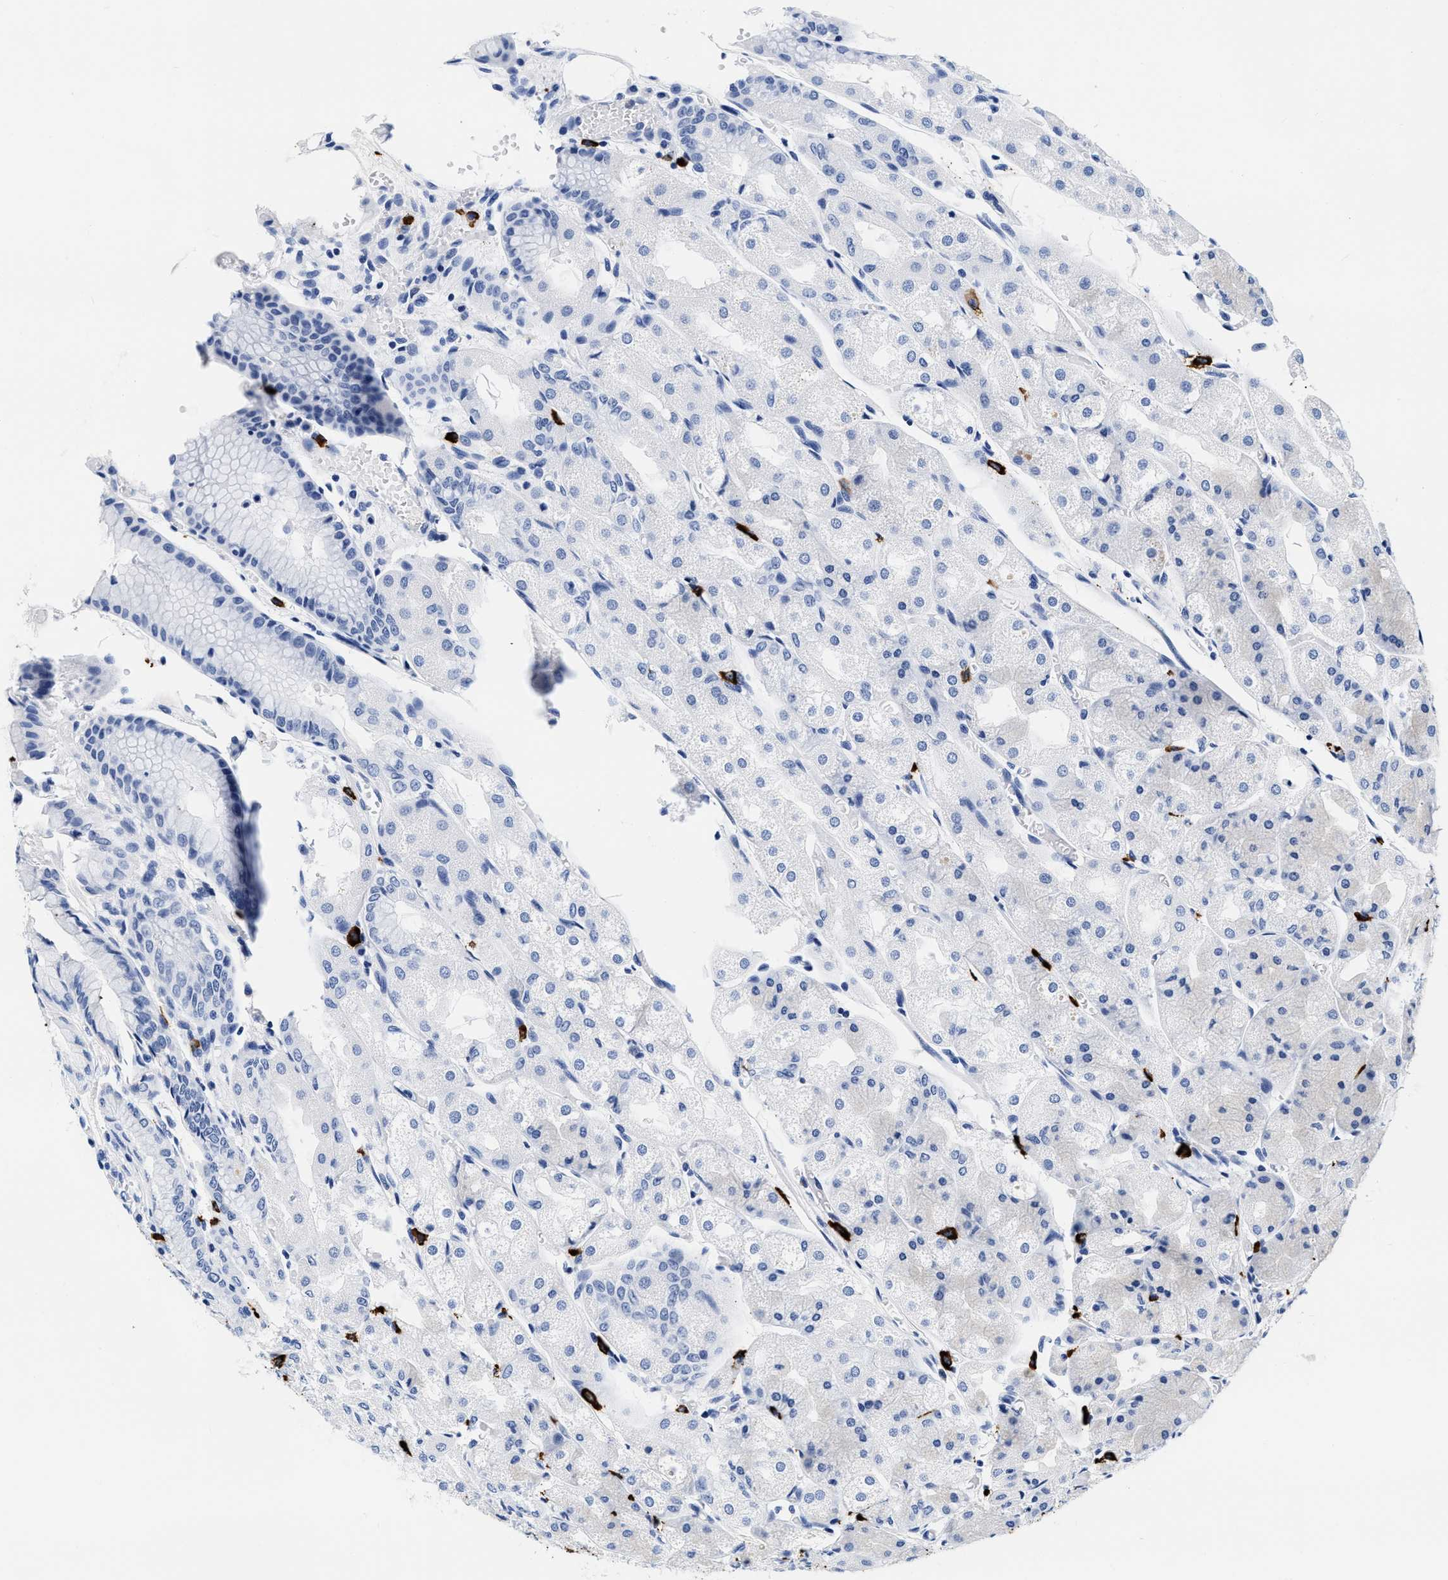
{"staining": {"intensity": "negative", "quantity": "none", "location": "none"}, "tissue": "stomach", "cell_type": "Glandular cells", "image_type": "normal", "snomed": [{"axis": "morphology", "description": "Normal tissue, NOS"}, {"axis": "topography", "description": "Stomach, upper"}], "caption": "Photomicrograph shows no significant protein expression in glandular cells of benign stomach. The staining is performed using DAB (3,3'-diaminobenzidine) brown chromogen with nuclei counter-stained in using hematoxylin.", "gene": "CER1", "patient": {"sex": "male", "age": 72}}